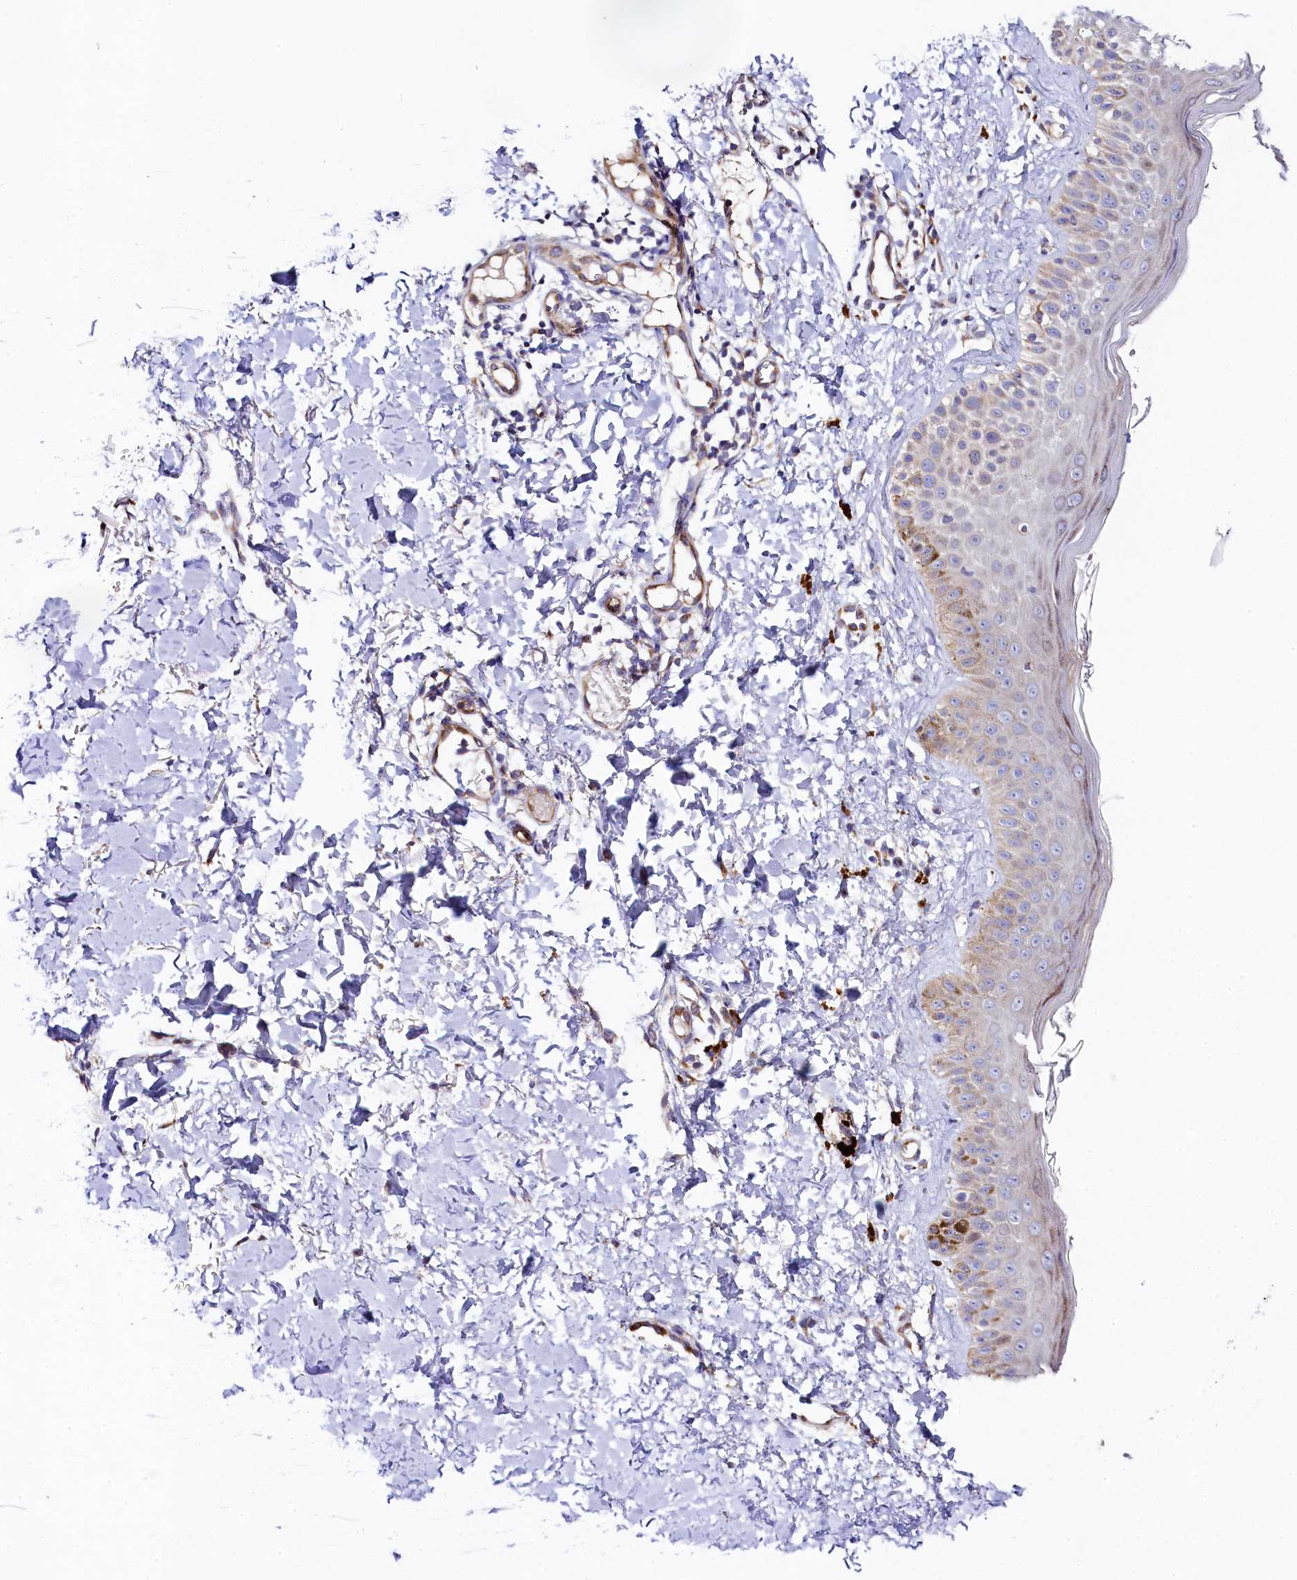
{"staining": {"intensity": "negative", "quantity": "none", "location": "none"}, "tissue": "skin", "cell_type": "Fibroblasts", "image_type": "normal", "snomed": [{"axis": "morphology", "description": "Normal tissue, NOS"}, {"axis": "topography", "description": "Skin"}], "caption": "Immunohistochemistry (IHC) of unremarkable skin exhibits no positivity in fibroblasts. (DAB (3,3'-diaminobenzidine) IHC with hematoxylin counter stain).", "gene": "FXYD6", "patient": {"sex": "male", "age": 52}}